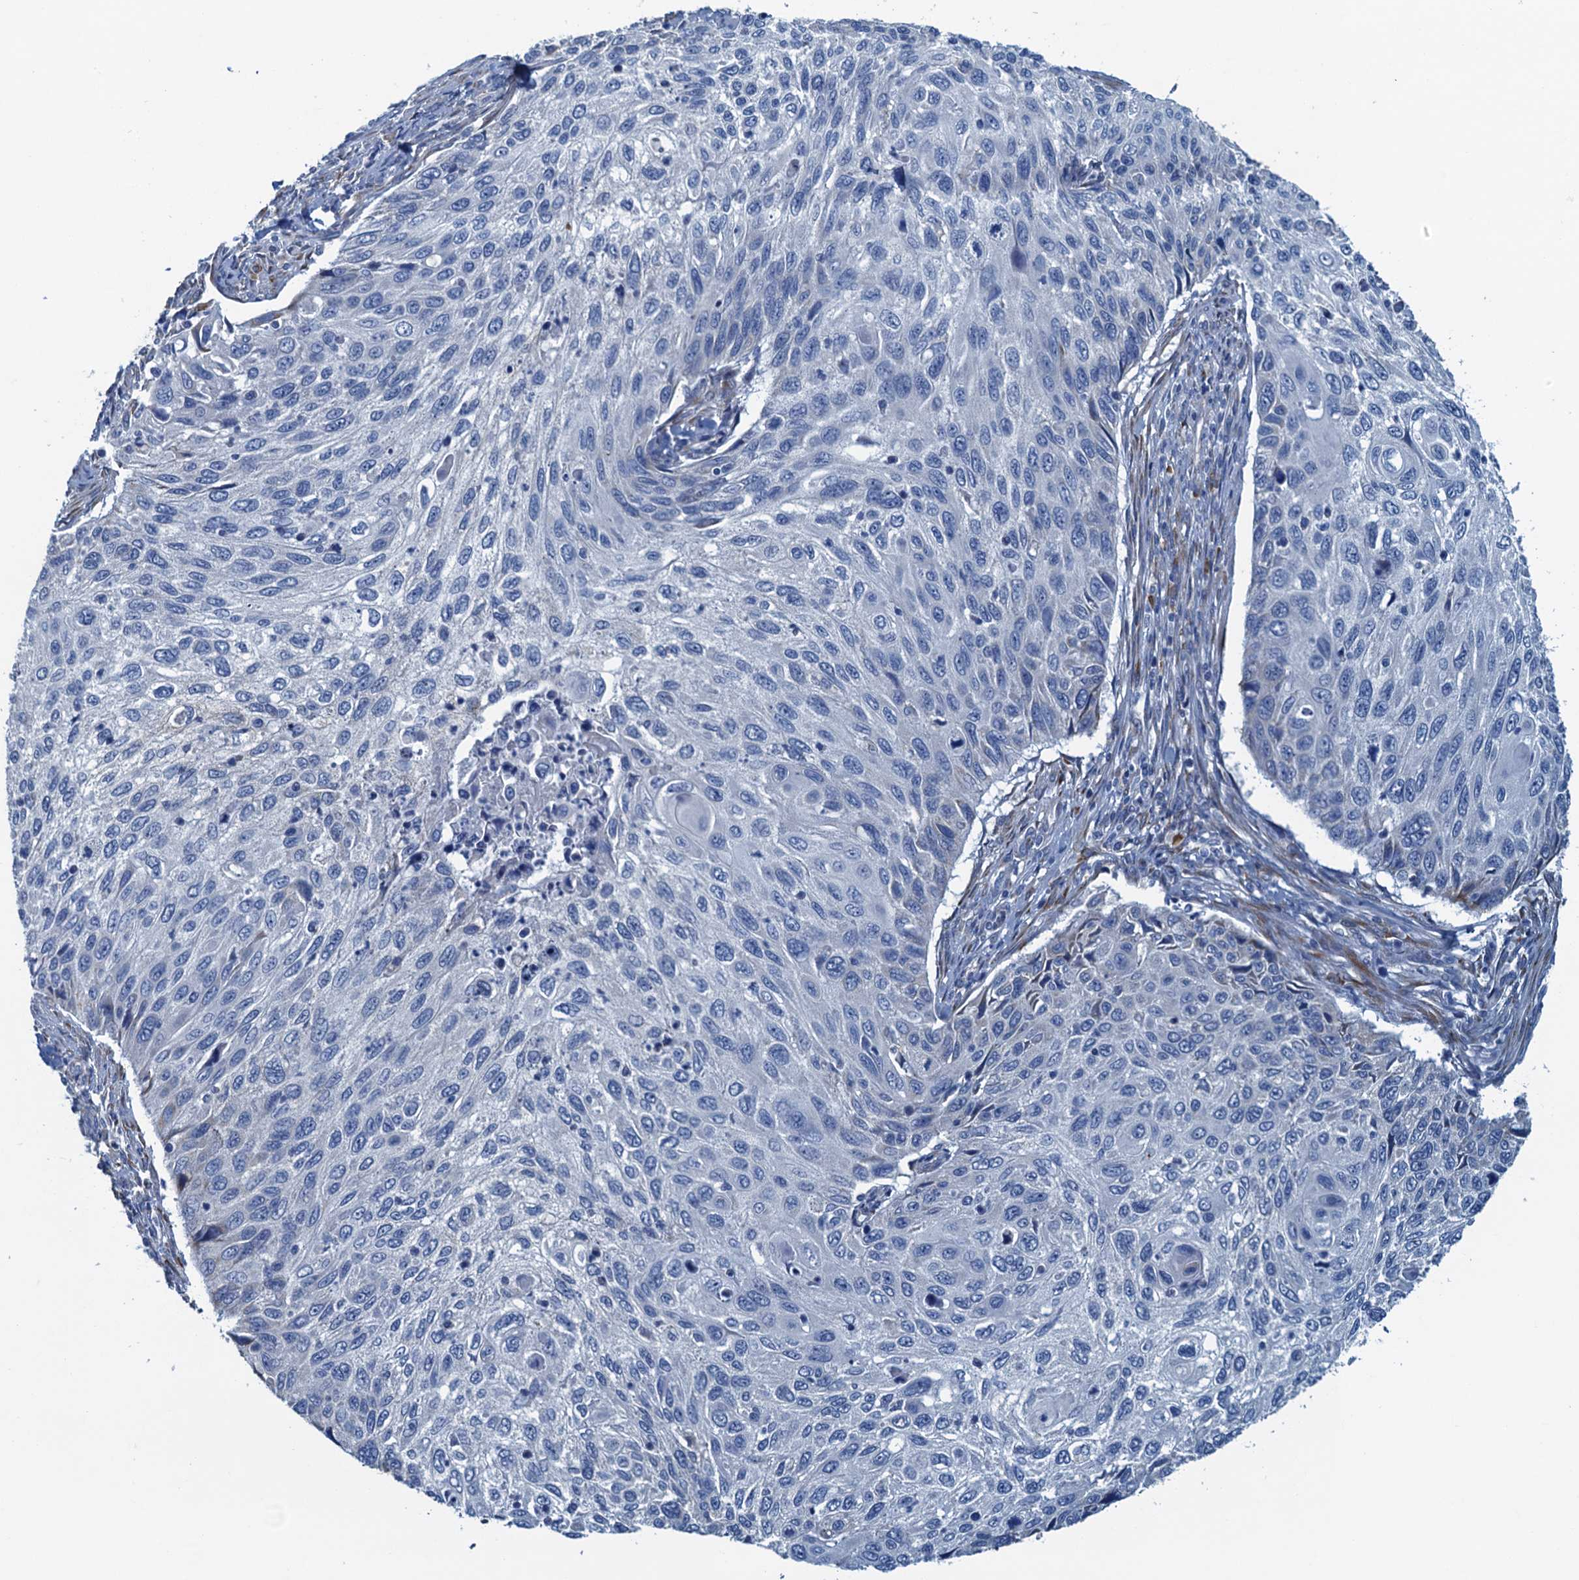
{"staining": {"intensity": "negative", "quantity": "none", "location": "none"}, "tissue": "cervical cancer", "cell_type": "Tumor cells", "image_type": "cancer", "snomed": [{"axis": "morphology", "description": "Squamous cell carcinoma, NOS"}, {"axis": "topography", "description": "Cervix"}], "caption": "Immunohistochemistry (IHC) image of cervical cancer stained for a protein (brown), which displays no staining in tumor cells.", "gene": "CBLIF", "patient": {"sex": "female", "age": 70}}